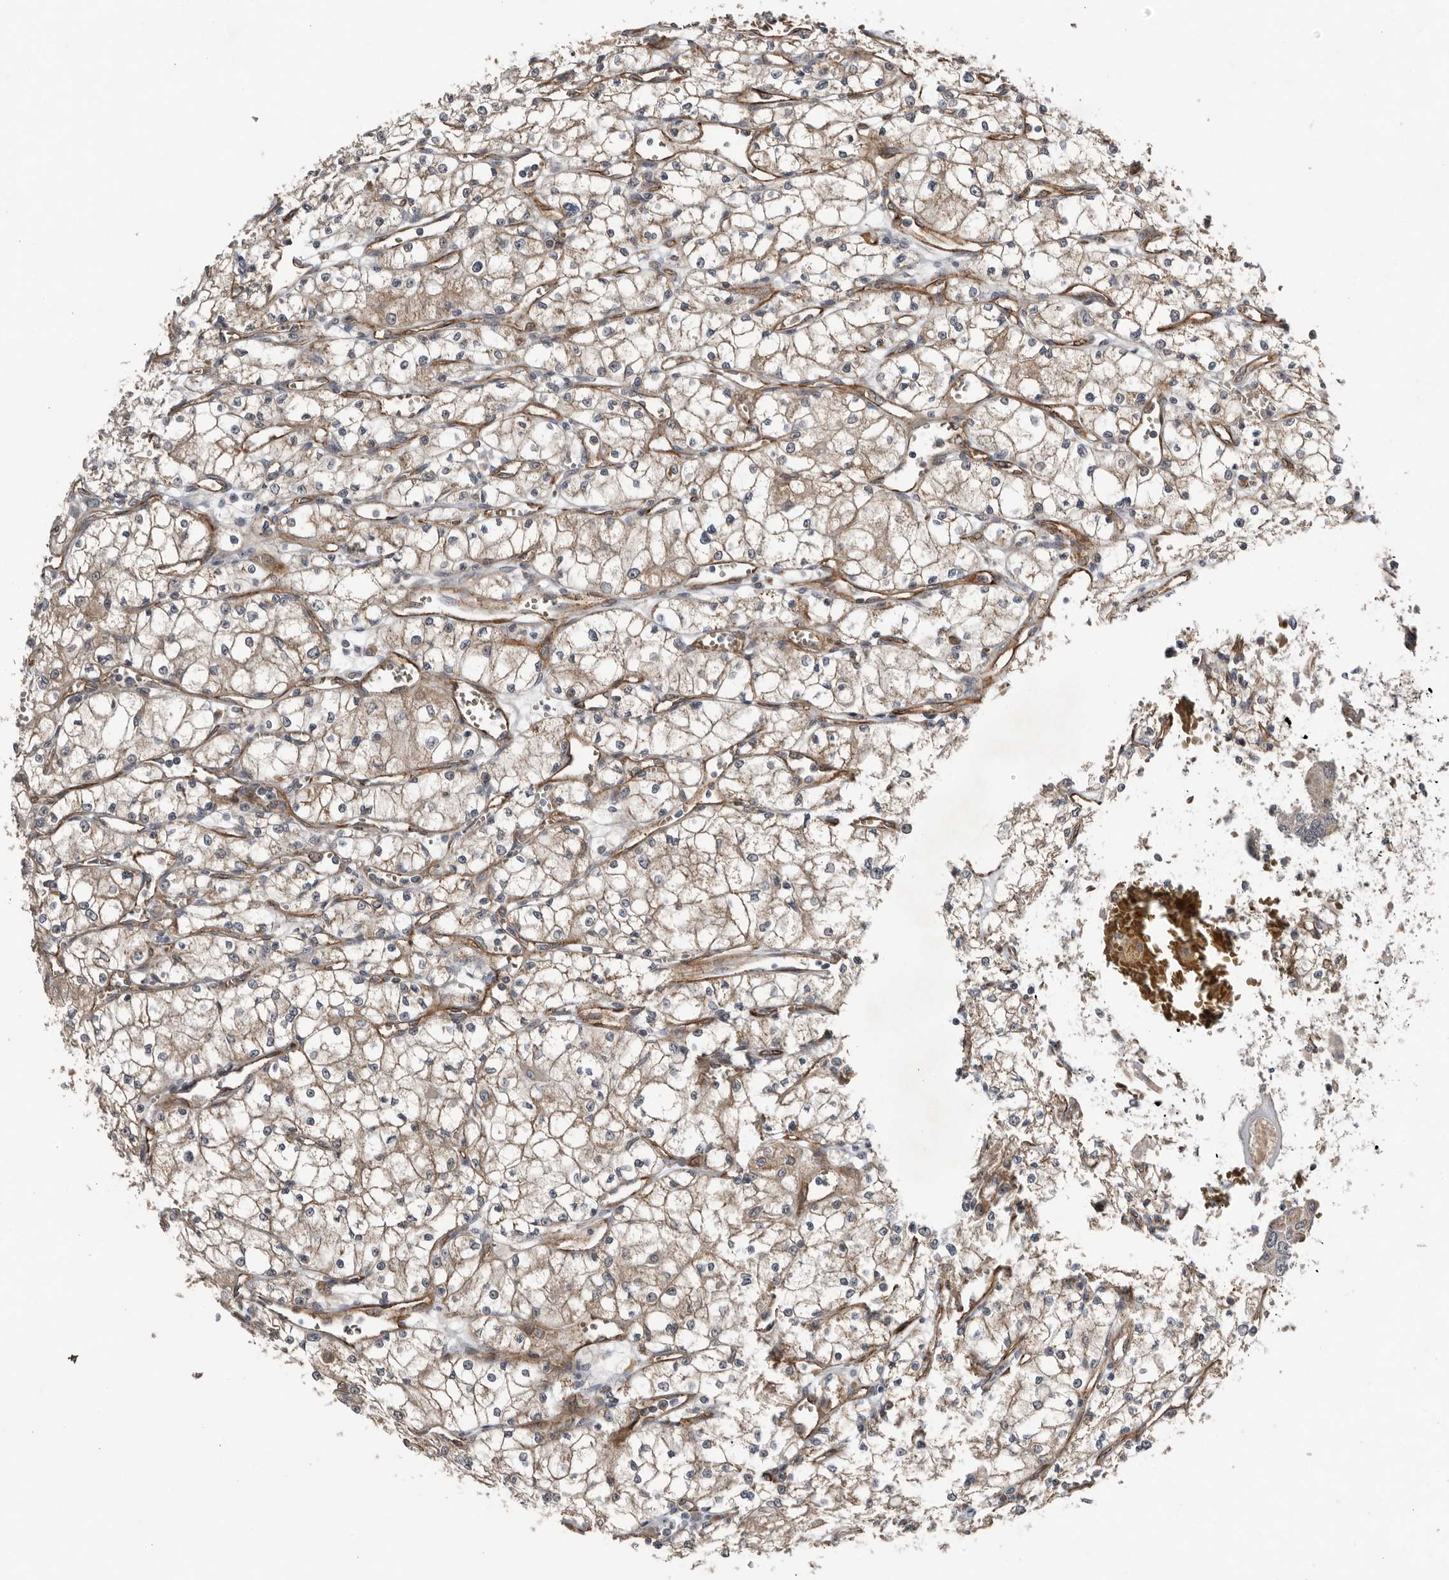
{"staining": {"intensity": "moderate", "quantity": ">75%", "location": "cytoplasmic/membranous"}, "tissue": "renal cancer", "cell_type": "Tumor cells", "image_type": "cancer", "snomed": [{"axis": "morphology", "description": "Adenocarcinoma, NOS"}, {"axis": "topography", "description": "Kidney"}], "caption": "Protein expression analysis of renal cancer (adenocarcinoma) demonstrates moderate cytoplasmic/membranous expression in about >75% of tumor cells. The protein is shown in brown color, while the nuclei are stained blue.", "gene": "RANBP17", "patient": {"sex": "male", "age": 59}}